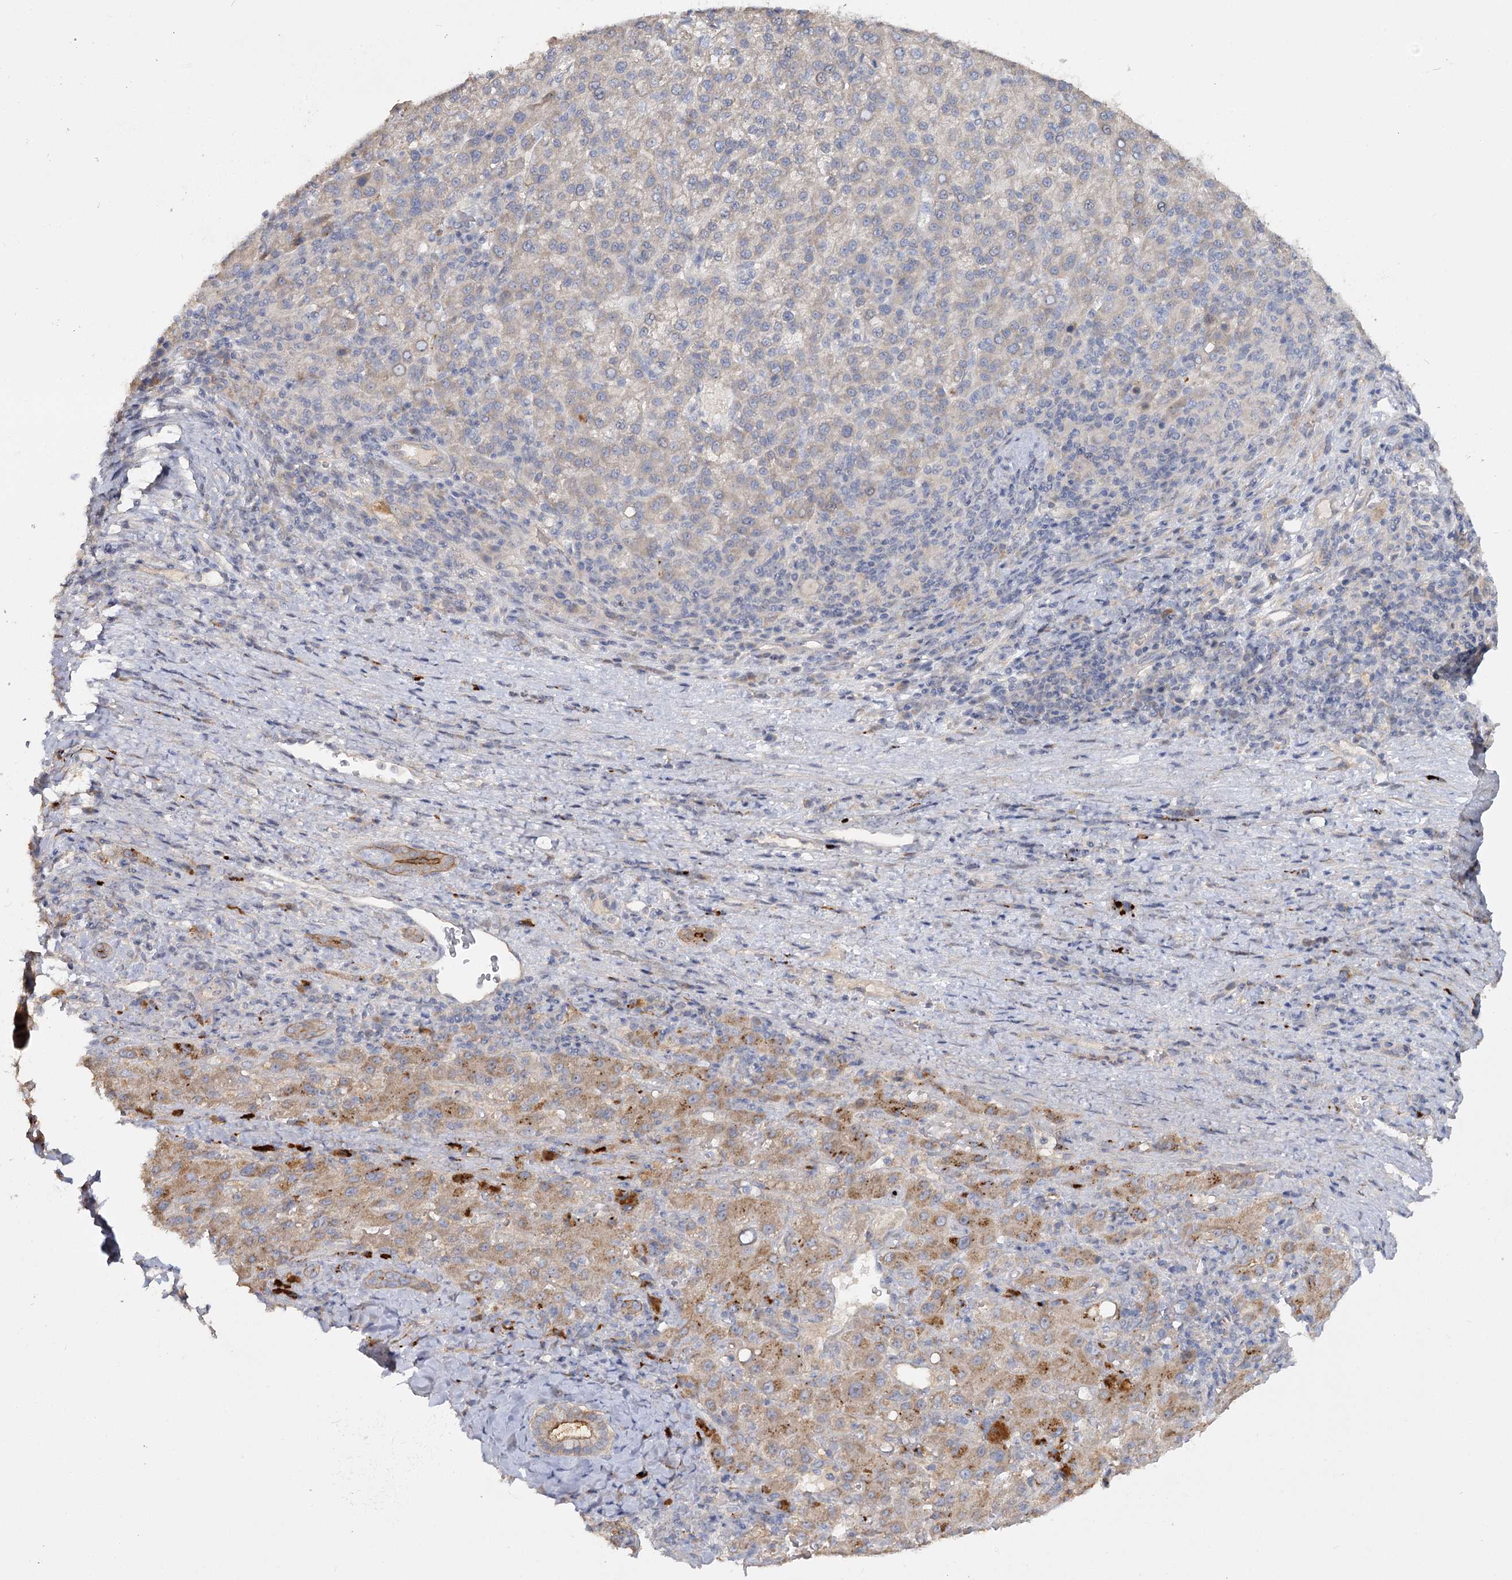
{"staining": {"intensity": "negative", "quantity": "none", "location": "none"}, "tissue": "liver cancer", "cell_type": "Tumor cells", "image_type": "cancer", "snomed": [{"axis": "morphology", "description": "Carcinoma, Hepatocellular, NOS"}, {"axis": "topography", "description": "Liver"}], "caption": "Immunohistochemistry (IHC) histopathology image of liver cancer stained for a protein (brown), which shows no staining in tumor cells.", "gene": "ANGPTL5", "patient": {"sex": "female", "age": 58}}